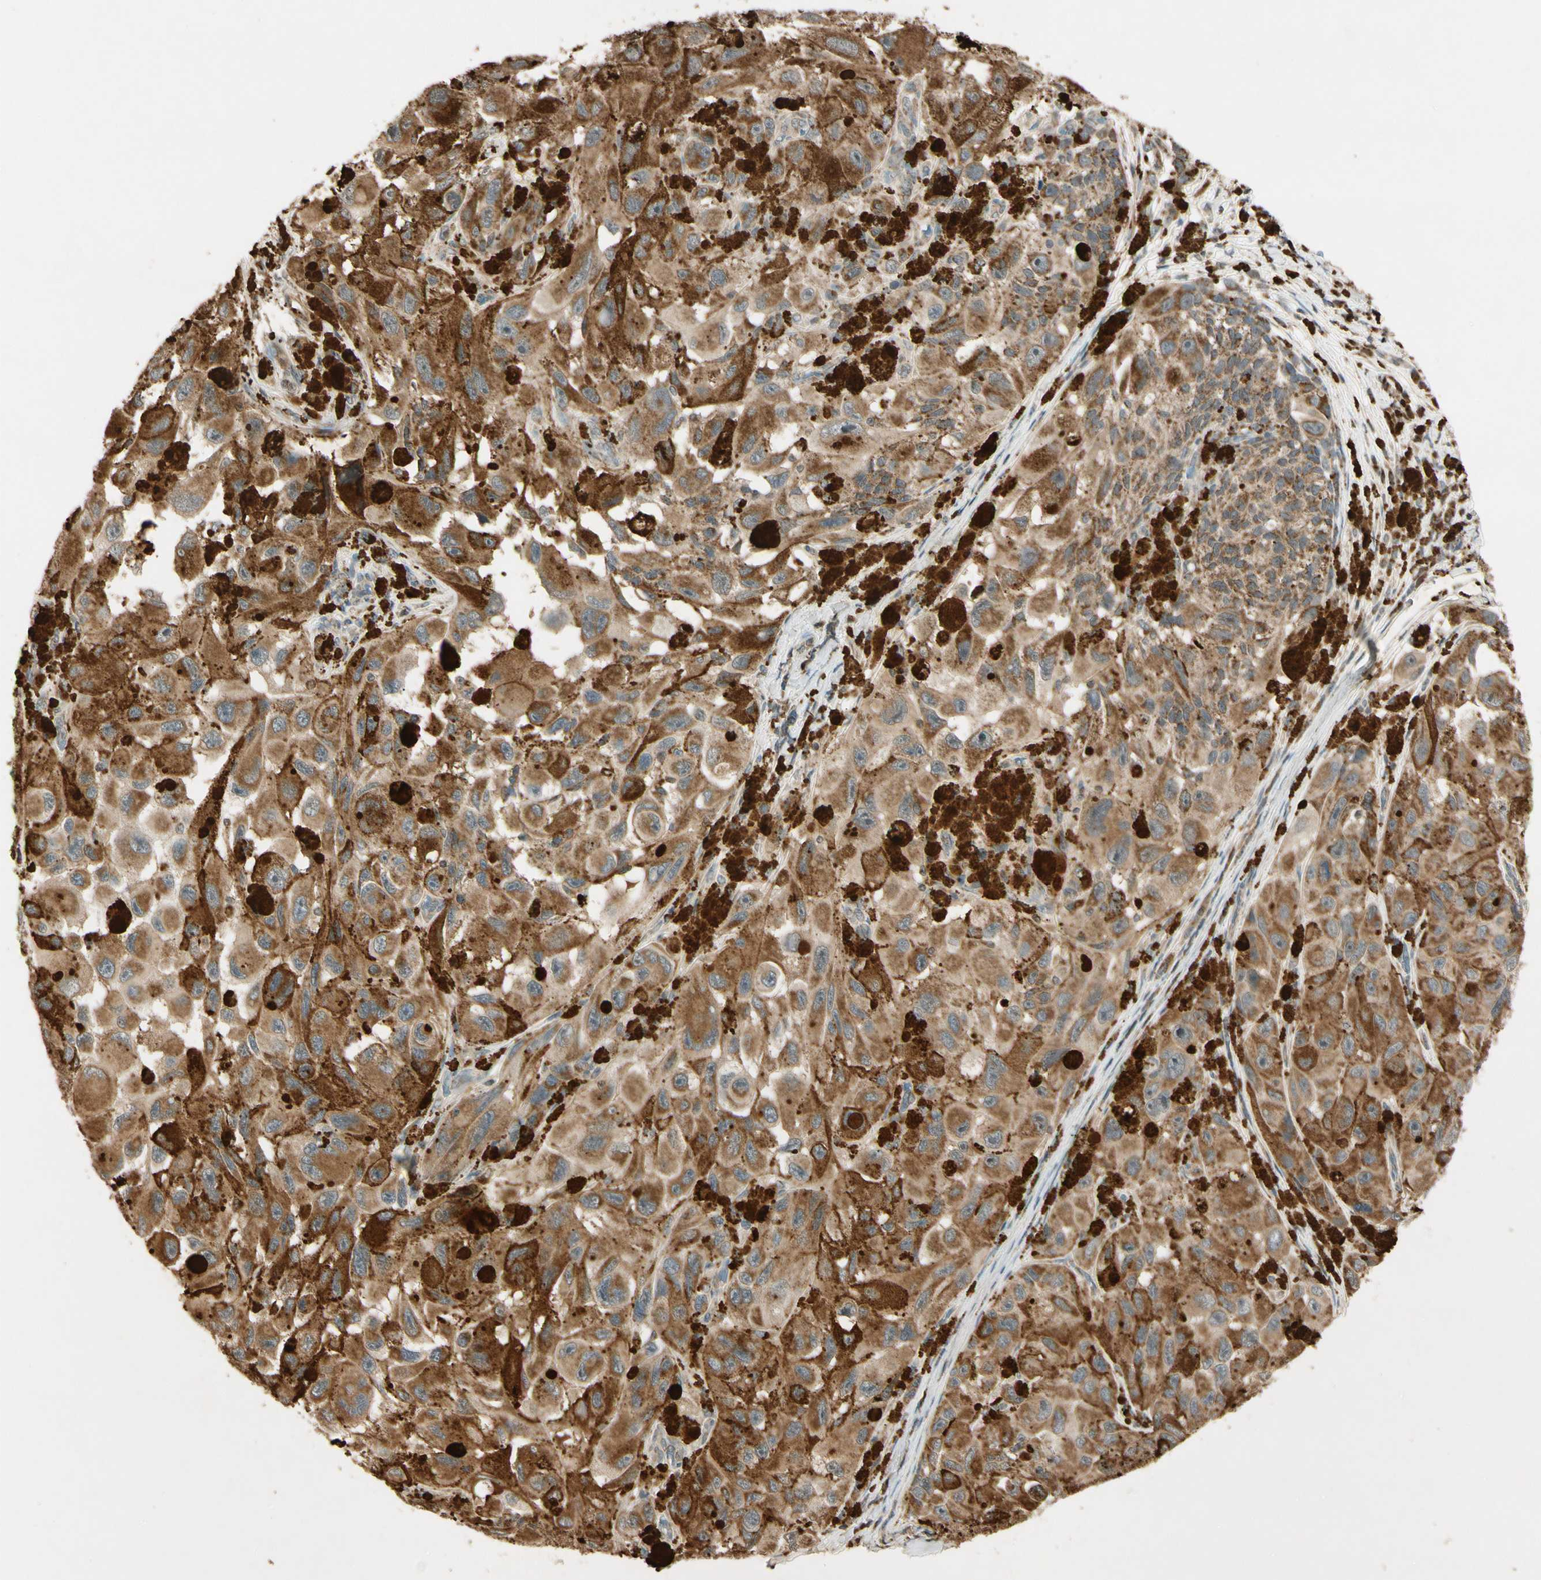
{"staining": {"intensity": "moderate", "quantity": ">75%", "location": "cytoplasmic/membranous"}, "tissue": "melanoma", "cell_type": "Tumor cells", "image_type": "cancer", "snomed": [{"axis": "morphology", "description": "Malignant melanoma, NOS"}, {"axis": "topography", "description": "Skin"}], "caption": "DAB (3,3'-diaminobenzidine) immunohistochemical staining of human malignant melanoma reveals moderate cytoplasmic/membranous protein positivity in about >75% of tumor cells. Immunohistochemistry stains the protein in brown and the nuclei are stained blue.", "gene": "PRDX5", "patient": {"sex": "female", "age": 73}}